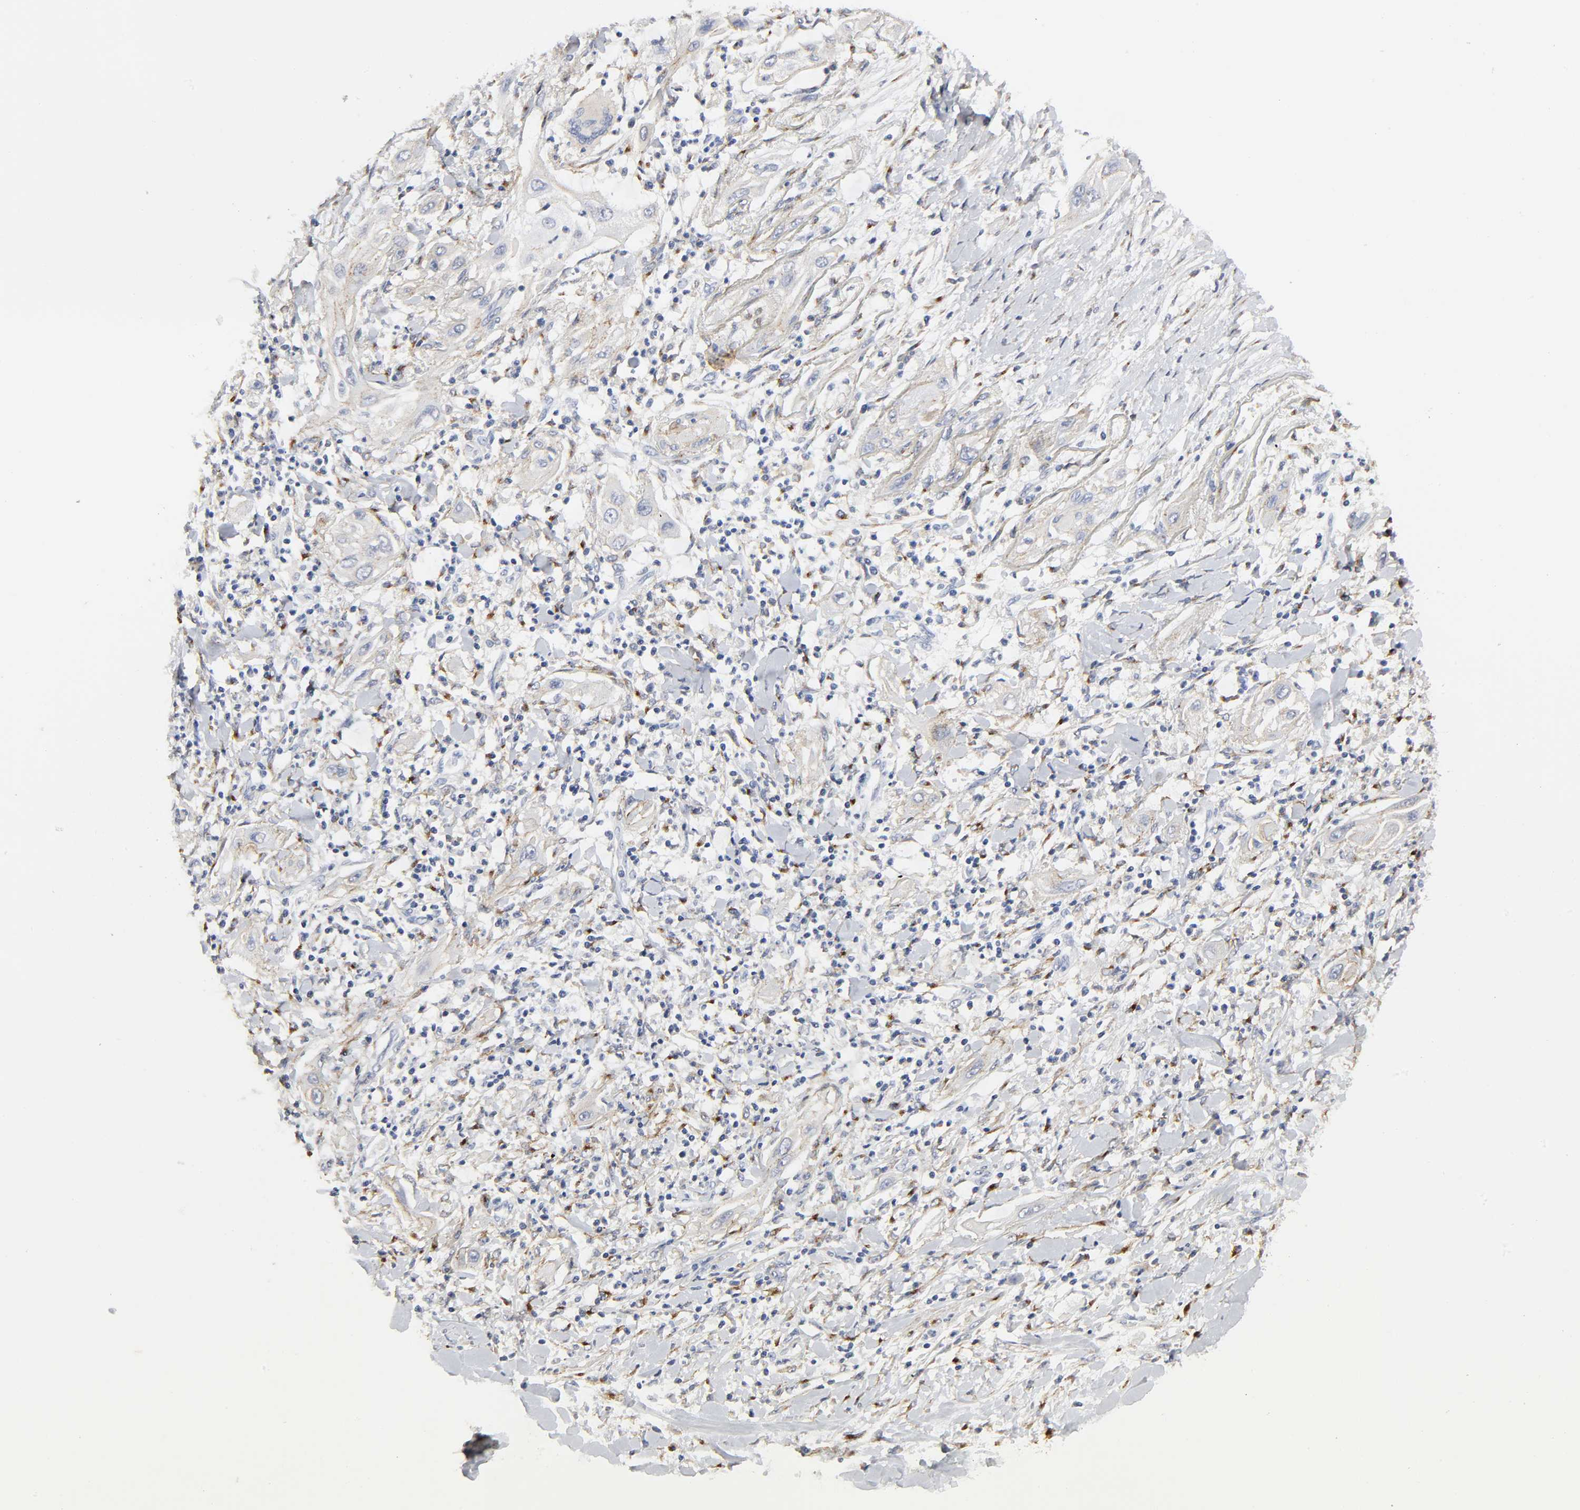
{"staining": {"intensity": "weak", "quantity": "<25%", "location": "cytoplasmic/membranous"}, "tissue": "lung cancer", "cell_type": "Tumor cells", "image_type": "cancer", "snomed": [{"axis": "morphology", "description": "Squamous cell carcinoma, NOS"}, {"axis": "topography", "description": "Lung"}], "caption": "Image shows no protein positivity in tumor cells of lung cancer tissue.", "gene": "LRP1", "patient": {"sex": "female", "age": 47}}